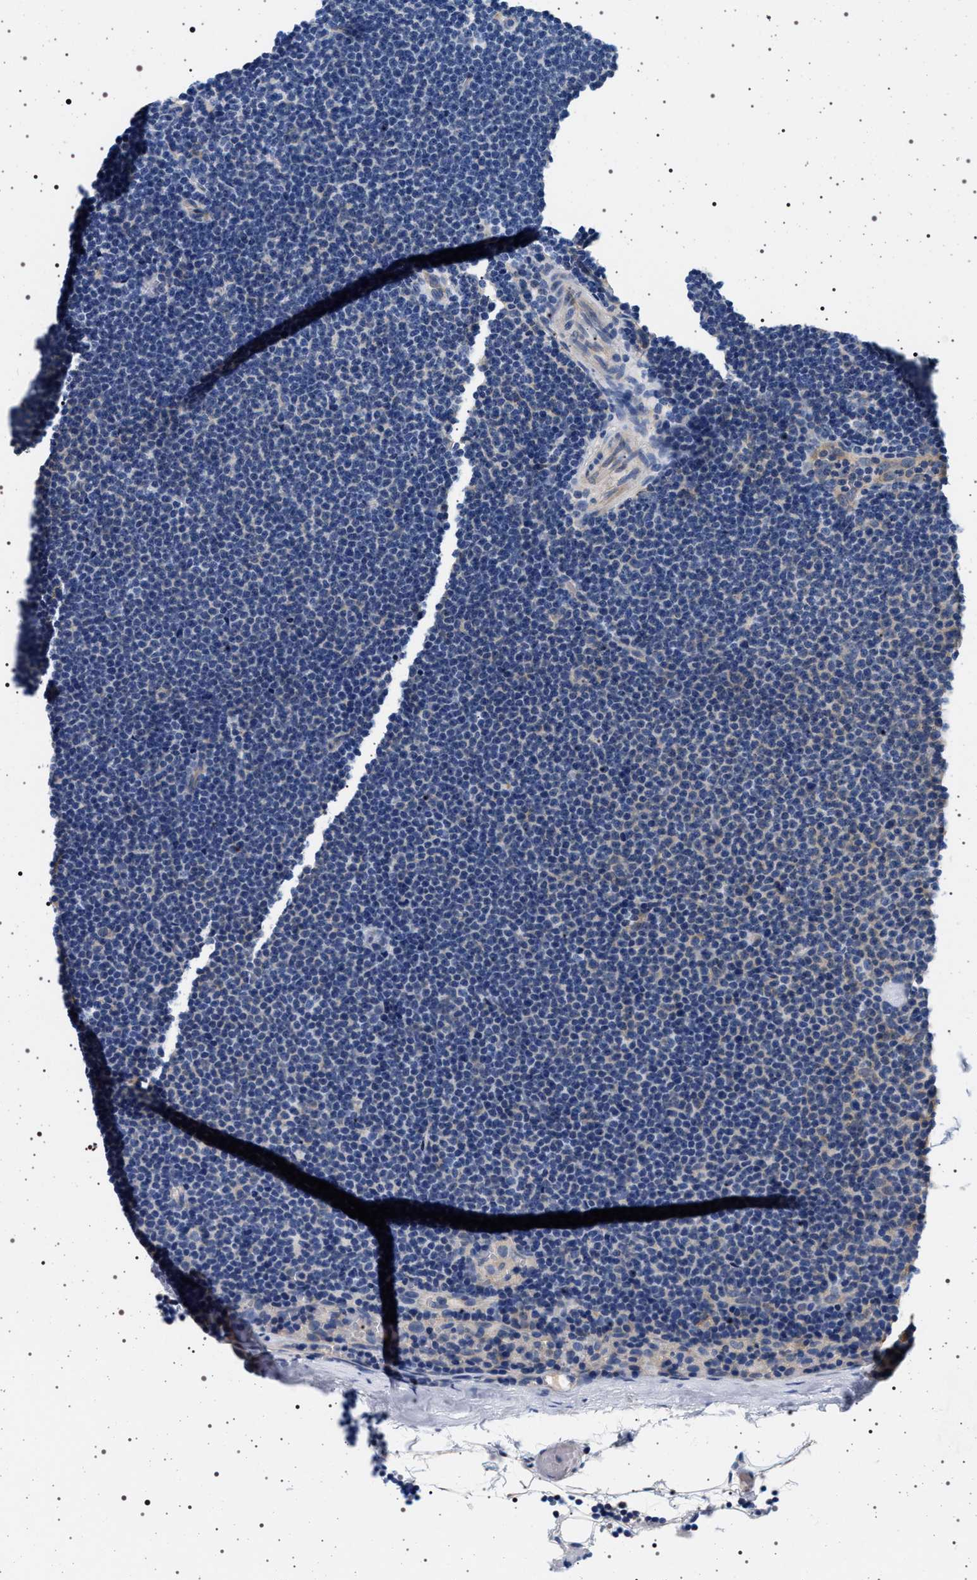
{"staining": {"intensity": "negative", "quantity": "none", "location": "none"}, "tissue": "lymphoma", "cell_type": "Tumor cells", "image_type": "cancer", "snomed": [{"axis": "morphology", "description": "Malignant lymphoma, non-Hodgkin's type, Low grade"}, {"axis": "topography", "description": "Lymph node"}], "caption": "This is an immunohistochemistry micrograph of human lymphoma. There is no expression in tumor cells.", "gene": "HSD17B1", "patient": {"sex": "female", "age": 53}}